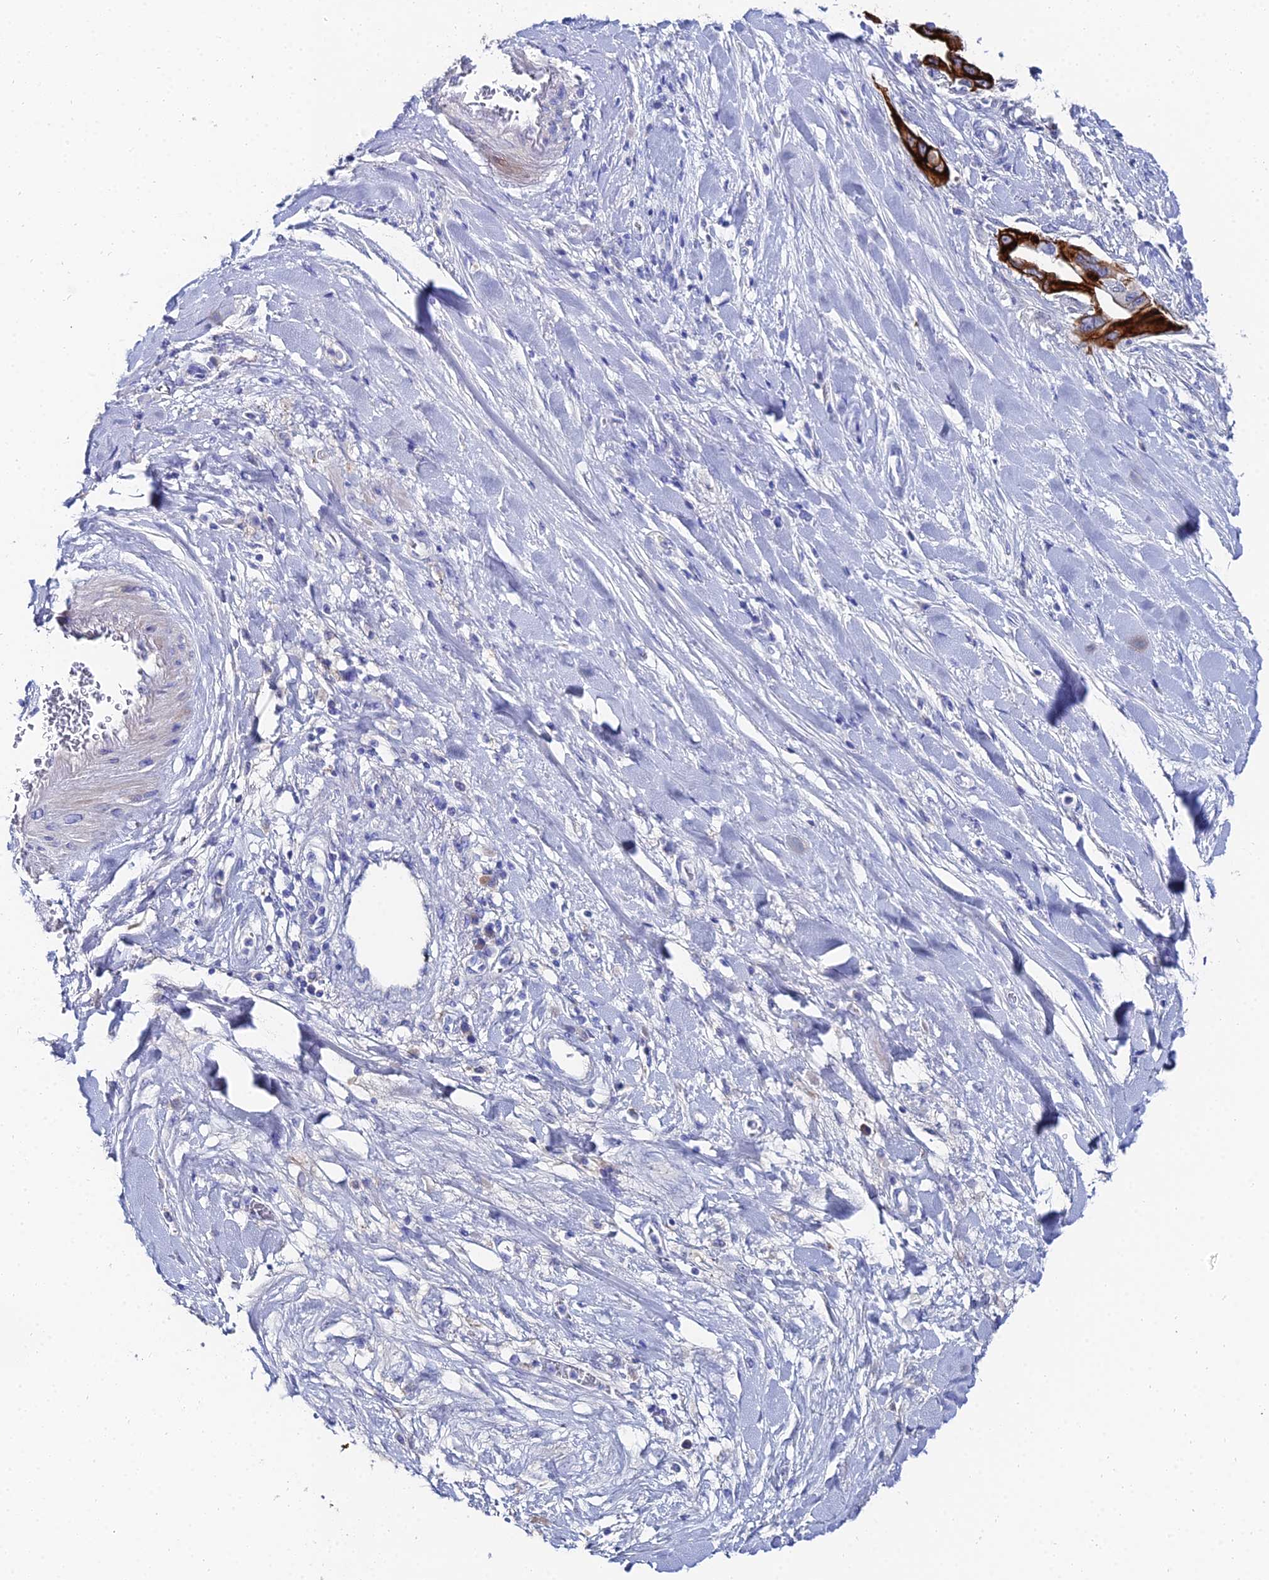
{"staining": {"intensity": "strong", "quantity": "<25%", "location": "cytoplasmic/membranous"}, "tissue": "pancreatic cancer", "cell_type": "Tumor cells", "image_type": "cancer", "snomed": [{"axis": "morphology", "description": "Inflammation, NOS"}, {"axis": "morphology", "description": "Adenocarcinoma, NOS"}, {"axis": "topography", "description": "Pancreas"}], "caption": "The immunohistochemical stain labels strong cytoplasmic/membranous expression in tumor cells of adenocarcinoma (pancreatic) tissue. The staining was performed using DAB to visualize the protein expression in brown, while the nuclei were stained in blue with hematoxylin (Magnification: 20x).", "gene": "KRT17", "patient": {"sex": "female", "age": 56}}